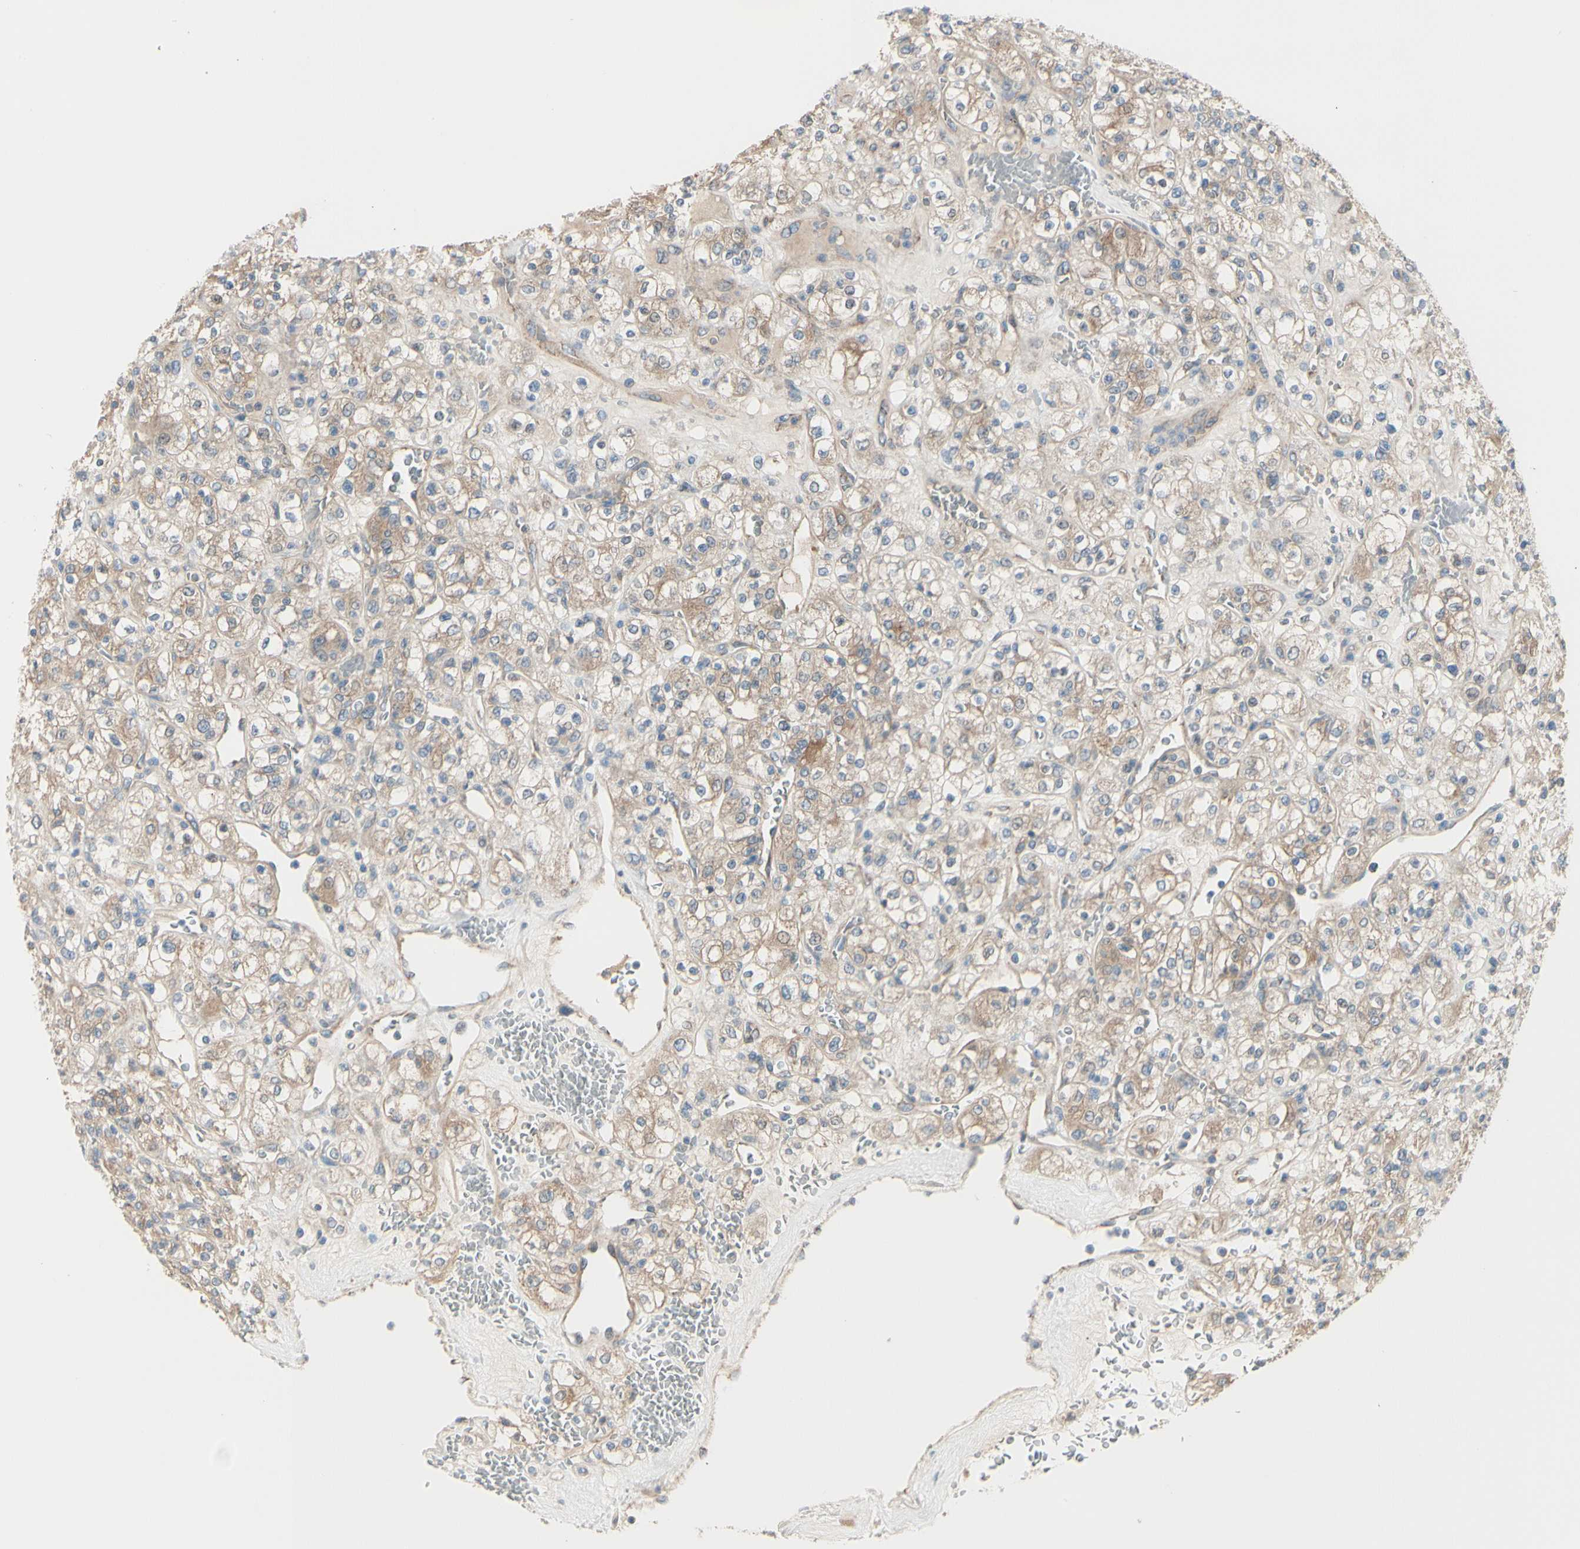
{"staining": {"intensity": "moderate", "quantity": "25%-75%", "location": "cytoplasmic/membranous"}, "tissue": "renal cancer", "cell_type": "Tumor cells", "image_type": "cancer", "snomed": [{"axis": "morphology", "description": "Normal tissue, NOS"}, {"axis": "morphology", "description": "Adenocarcinoma, NOS"}, {"axis": "topography", "description": "Kidney"}], "caption": "This image exhibits IHC staining of human renal cancer (adenocarcinoma), with medium moderate cytoplasmic/membranous staining in about 25%-75% of tumor cells.", "gene": "EPHA3", "patient": {"sex": "female", "age": 72}}